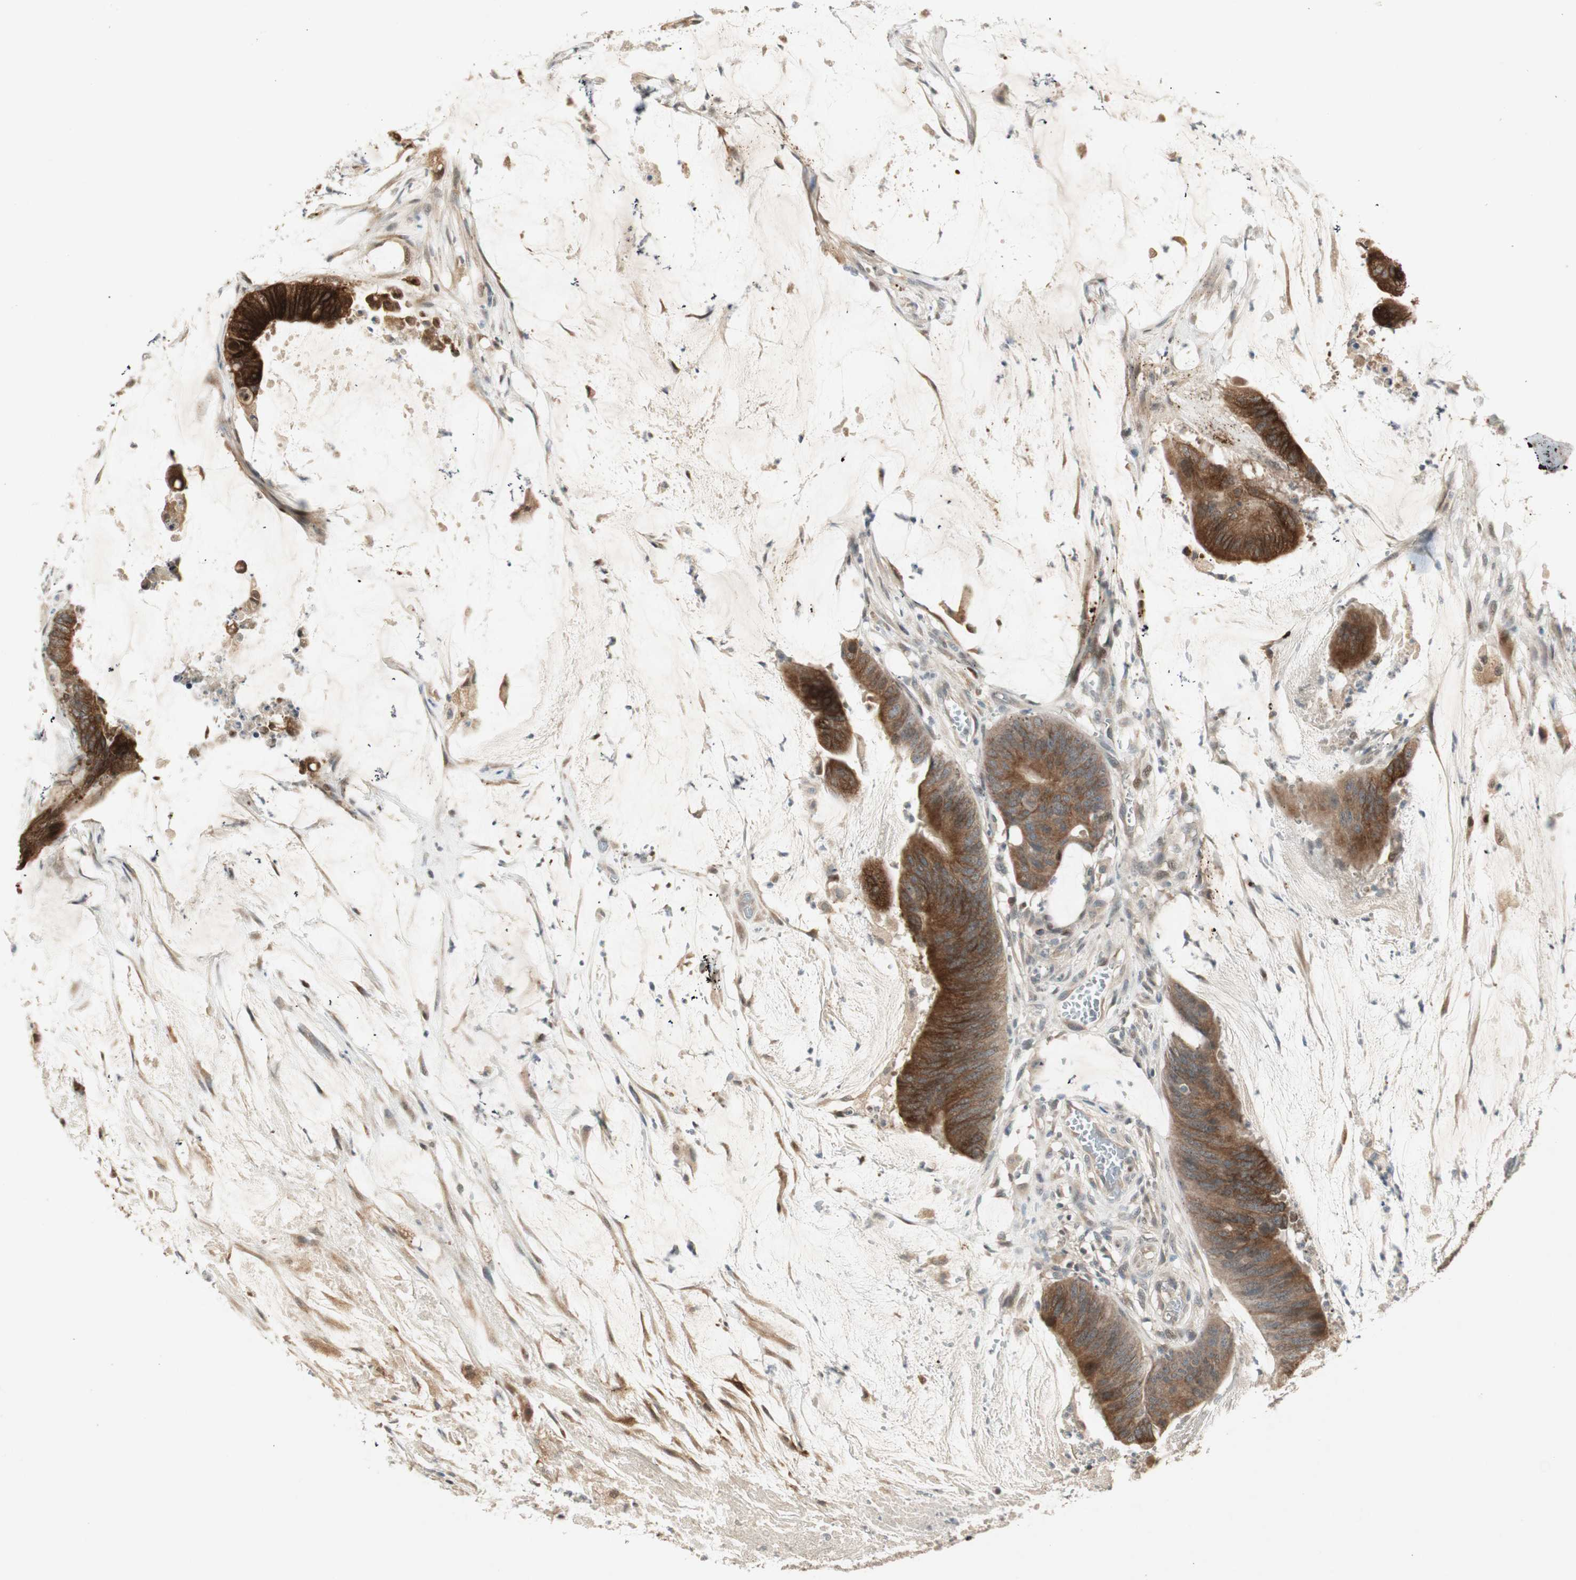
{"staining": {"intensity": "moderate", "quantity": ">75%", "location": "cytoplasmic/membranous"}, "tissue": "colorectal cancer", "cell_type": "Tumor cells", "image_type": "cancer", "snomed": [{"axis": "morphology", "description": "Adenocarcinoma, NOS"}, {"axis": "topography", "description": "Rectum"}], "caption": "Adenocarcinoma (colorectal) stained with DAB immunohistochemistry shows medium levels of moderate cytoplasmic/membranous staining in approximately >75% of tumor cells.", "gene": "ACSL5", "patient": {"sex": "female", "age": 66}}